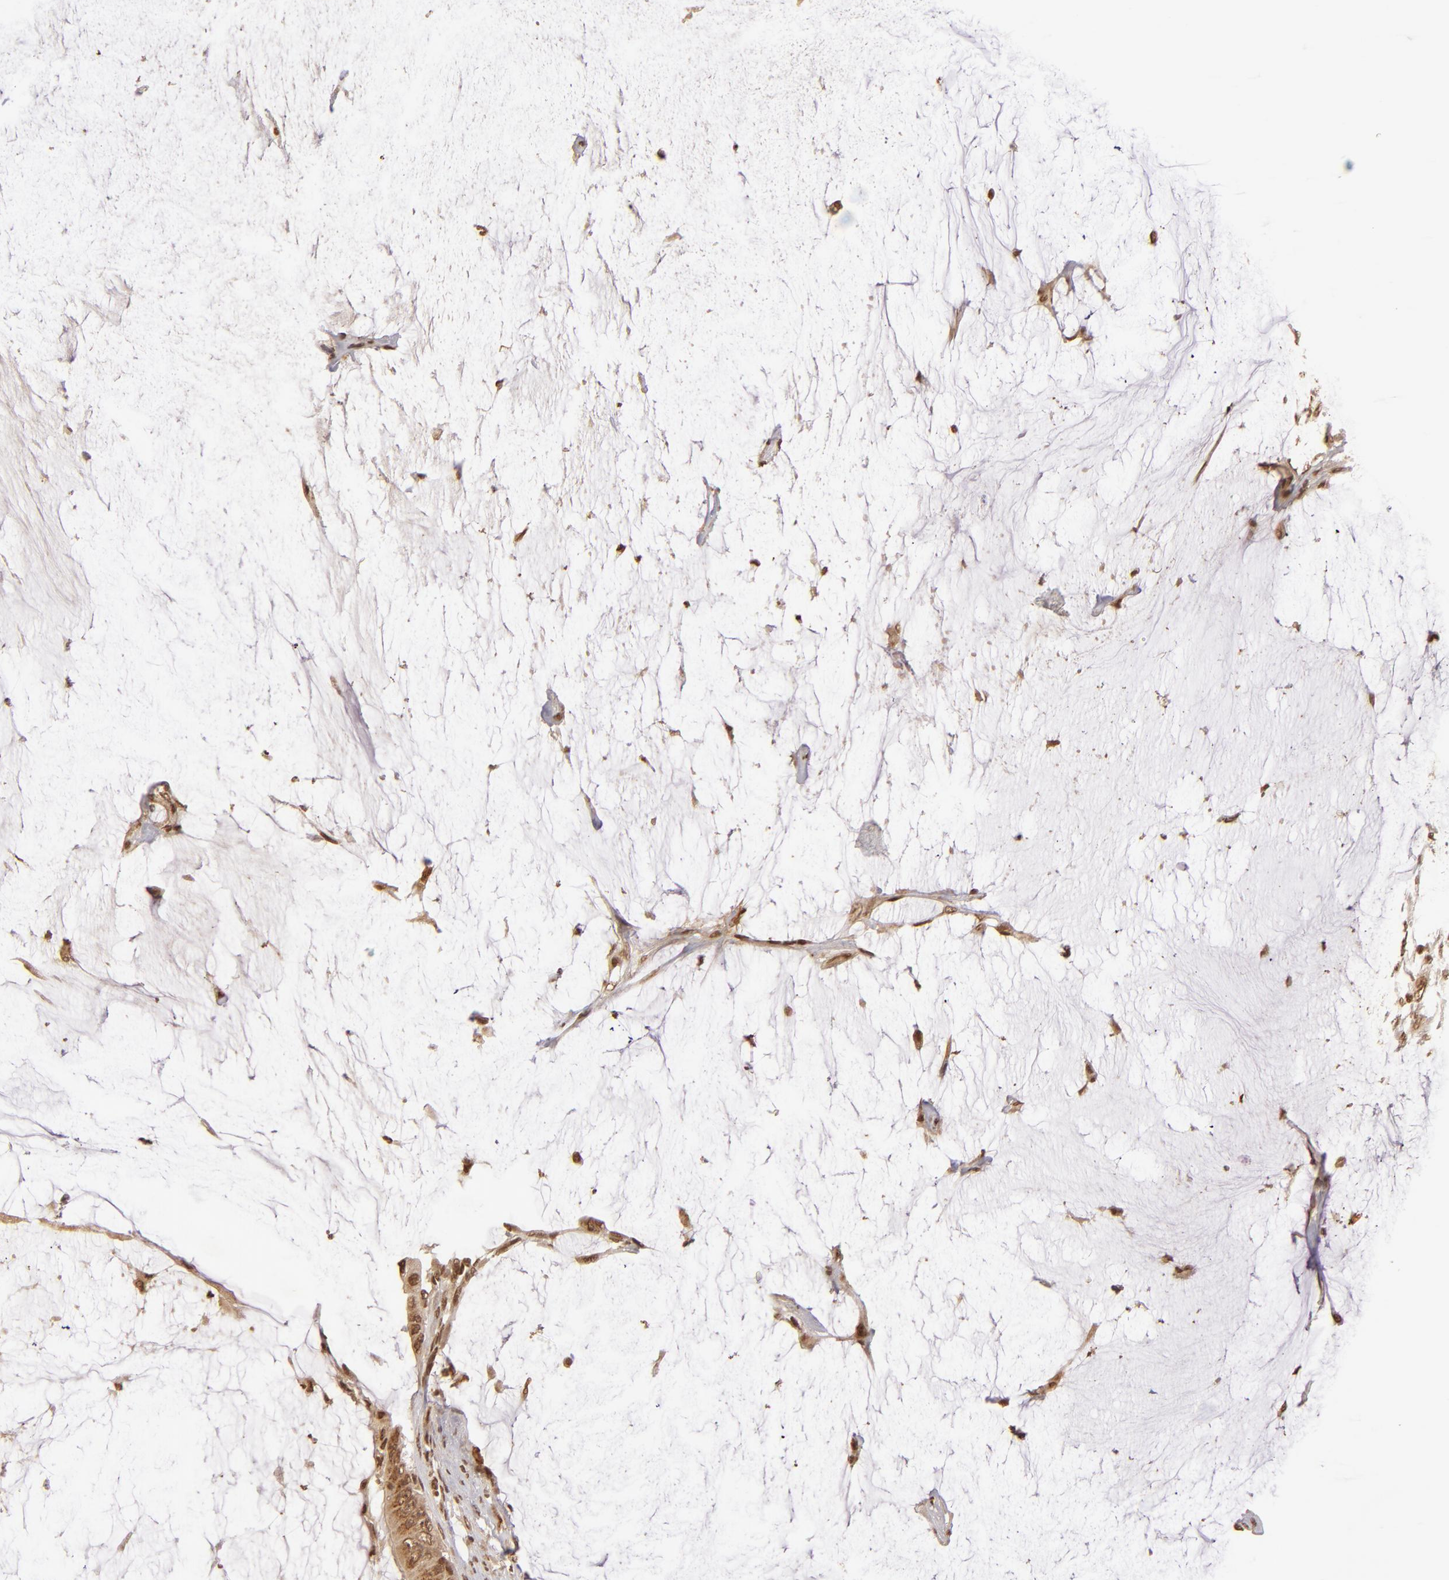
{"staining": {"intensity": "strong", "quantity": ">75%", "location": "cytoplasmic/membranous,nuclear"}, "tissue": "colorectal cancer", "cell_type": "Tumor cells", "image_type": "cancer", "snomed": [{"axis": "morphology", "description": "Normal tissue, NOS"}, {"axis": "morphology", "description": "Adenocarcinoma, NOS"}, {"axis": "topography", "description": "Rectum"}, {"axis": "topography", "description": "Peripheral nerve tissue"}], "caption": "An image showing strong cytoplasmic/membranous and nuclear positivity in about >75% of tumor cells in colorectal cancer, as visualized by brown immunohistochemical staining.", "gene": "CUL3", "patient": {"sex": "female", "age": 77}}